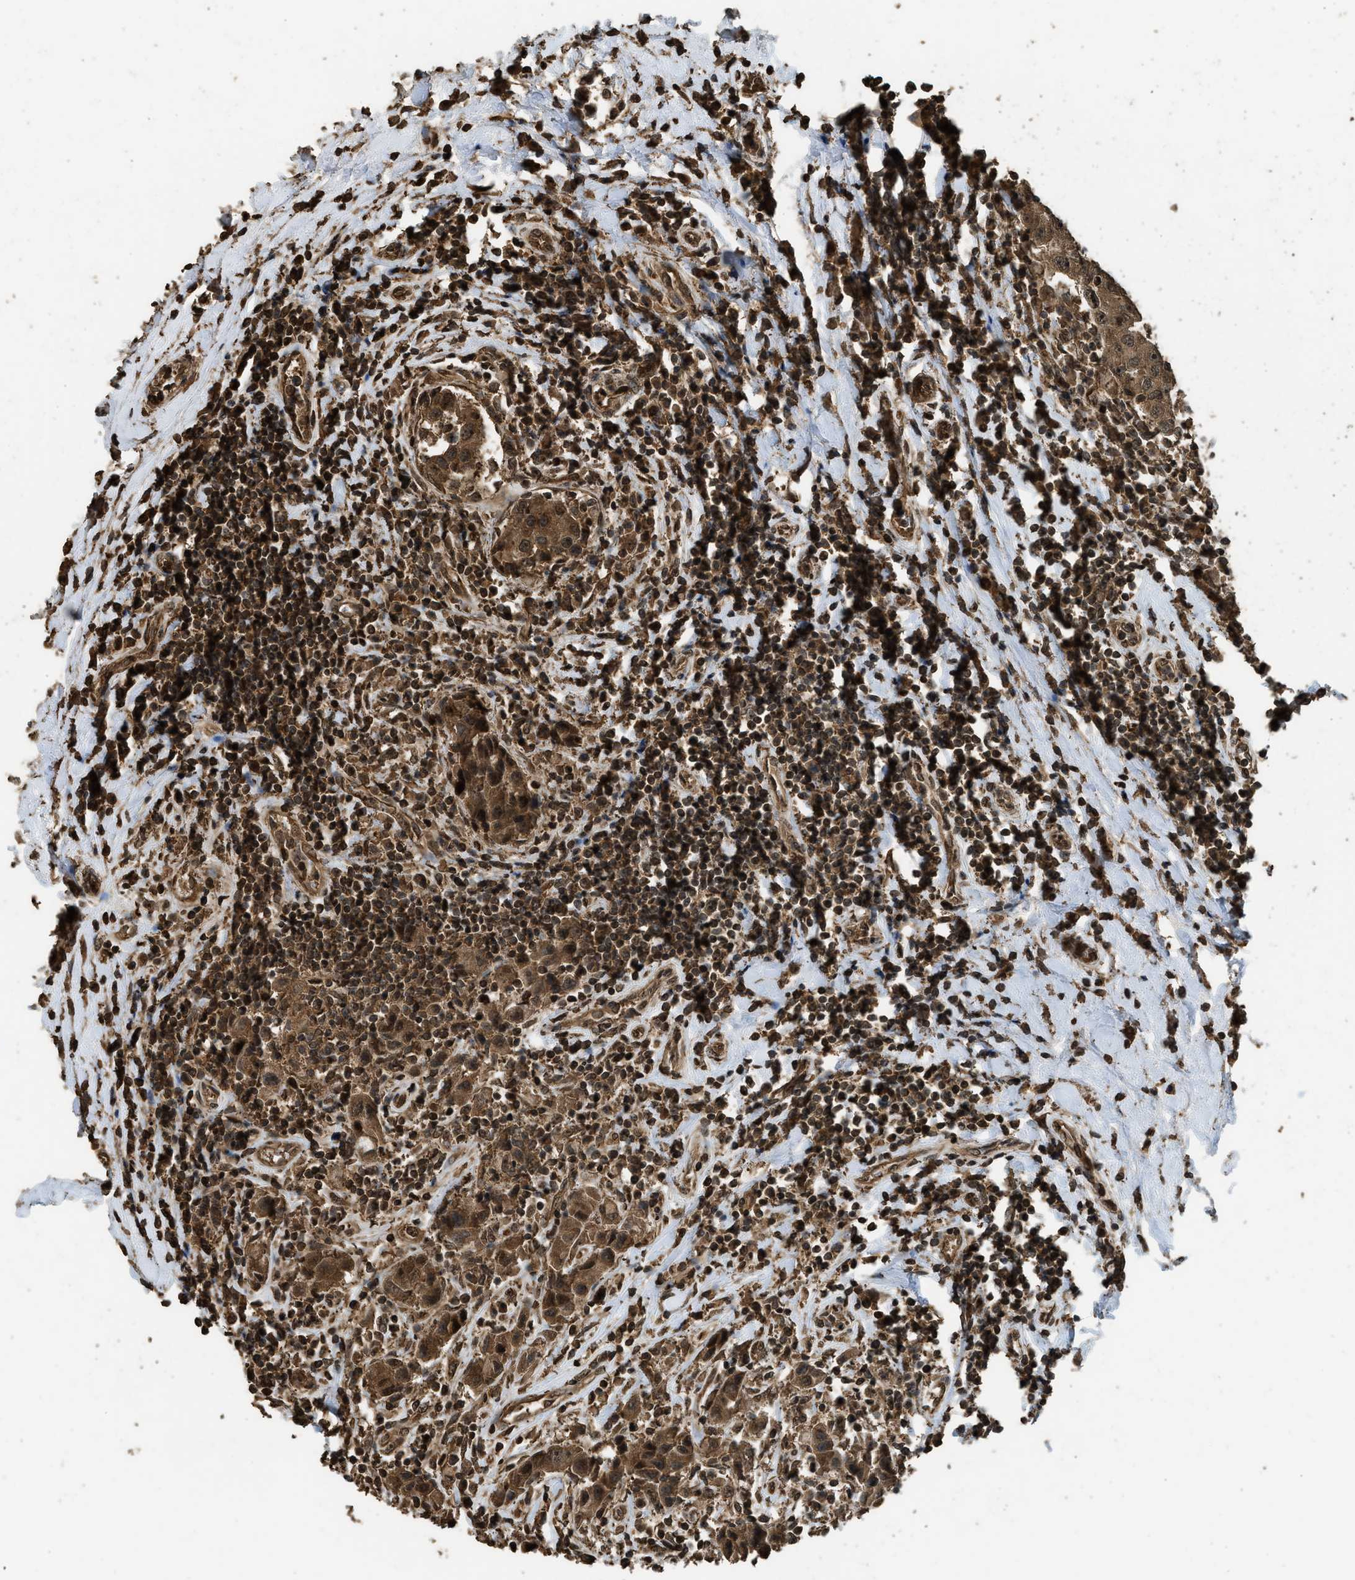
{"staining": {"intensity": "strong", "quantity": ">75%", "location": "cytoplasmic/membranous,nuclear"}, "tissue": "breast cancer", "cell_type": "Tumor cells", "image_type": "cancer", "snomed": [{"axis": "morphology", "description": "Duct carcinoma"}, {"axis": "topography", "description": "Breast"}], "caption": "Tumor cells reveal high levels of strong cytoplasmic/membranous and nuclear expression in about >75% of cells in human breast cancer (invasive ductal carcinoma).", "gene": "MYBL2", "patient": {"sex": "female", "age": 27}}